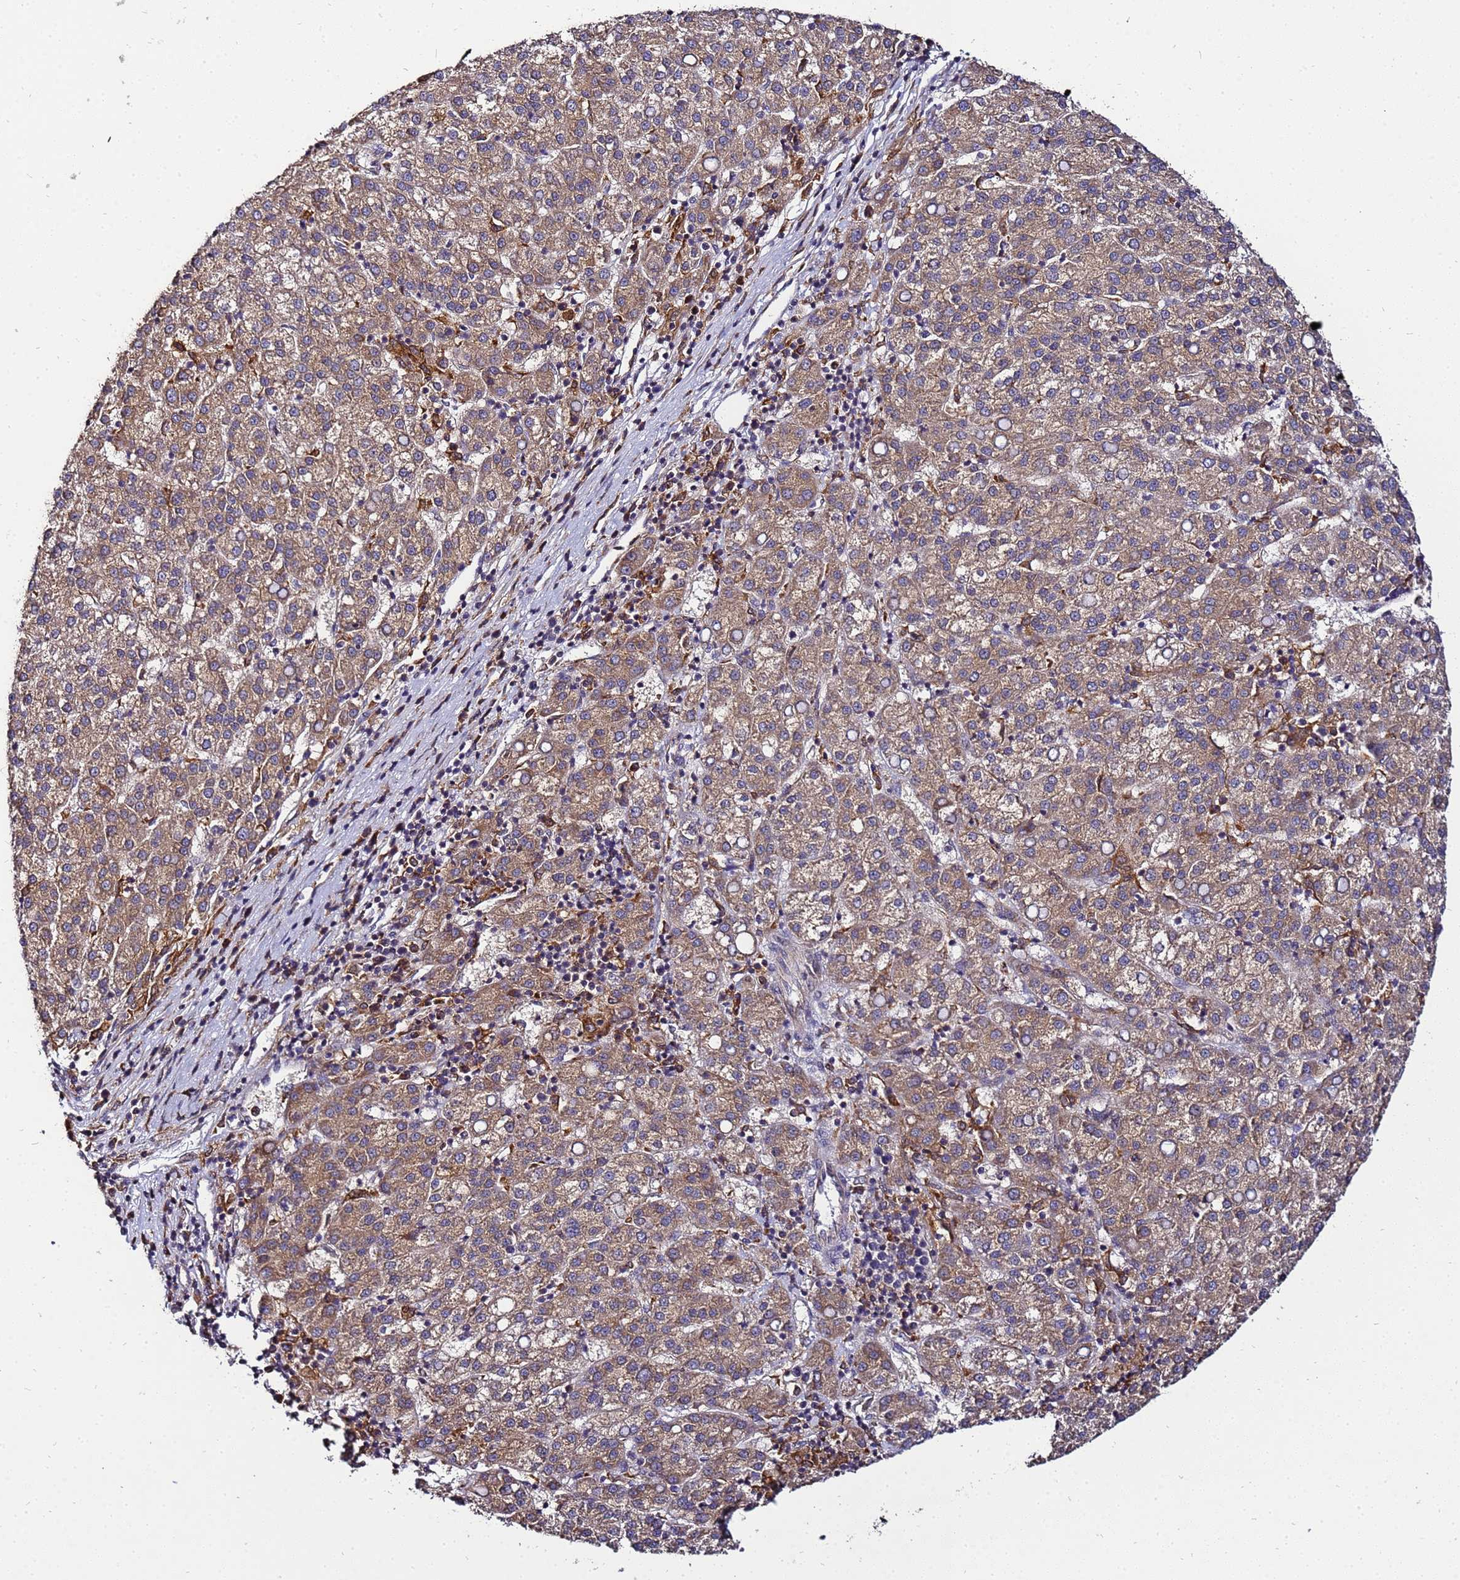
{"staining": {"intensity": "moderate", "quantity": ">75%", "location": "cytoplasmic/membranous"}, "tissue": "liver cancer", "cell_type": "Tumor cells", "image_type": "cancer", "snomed": [{"axis": "morphology", "description": "Carcinoma, Hepatocellular, NOS"}, {"axis": "topography", "description": "Liver"}], "caption": "Immunohistochemistry histopathology image of neoplastic tissue: liver cancer stained using IHC demonstrates medium levels of moderate protein expression localized specifically in the cytoplasmic/membranous of tumor cells, appearing as a cytoplasmic/membranous brown color.", "gene": "ADPGK", "patient": {"sex": "female", "age": 58}}